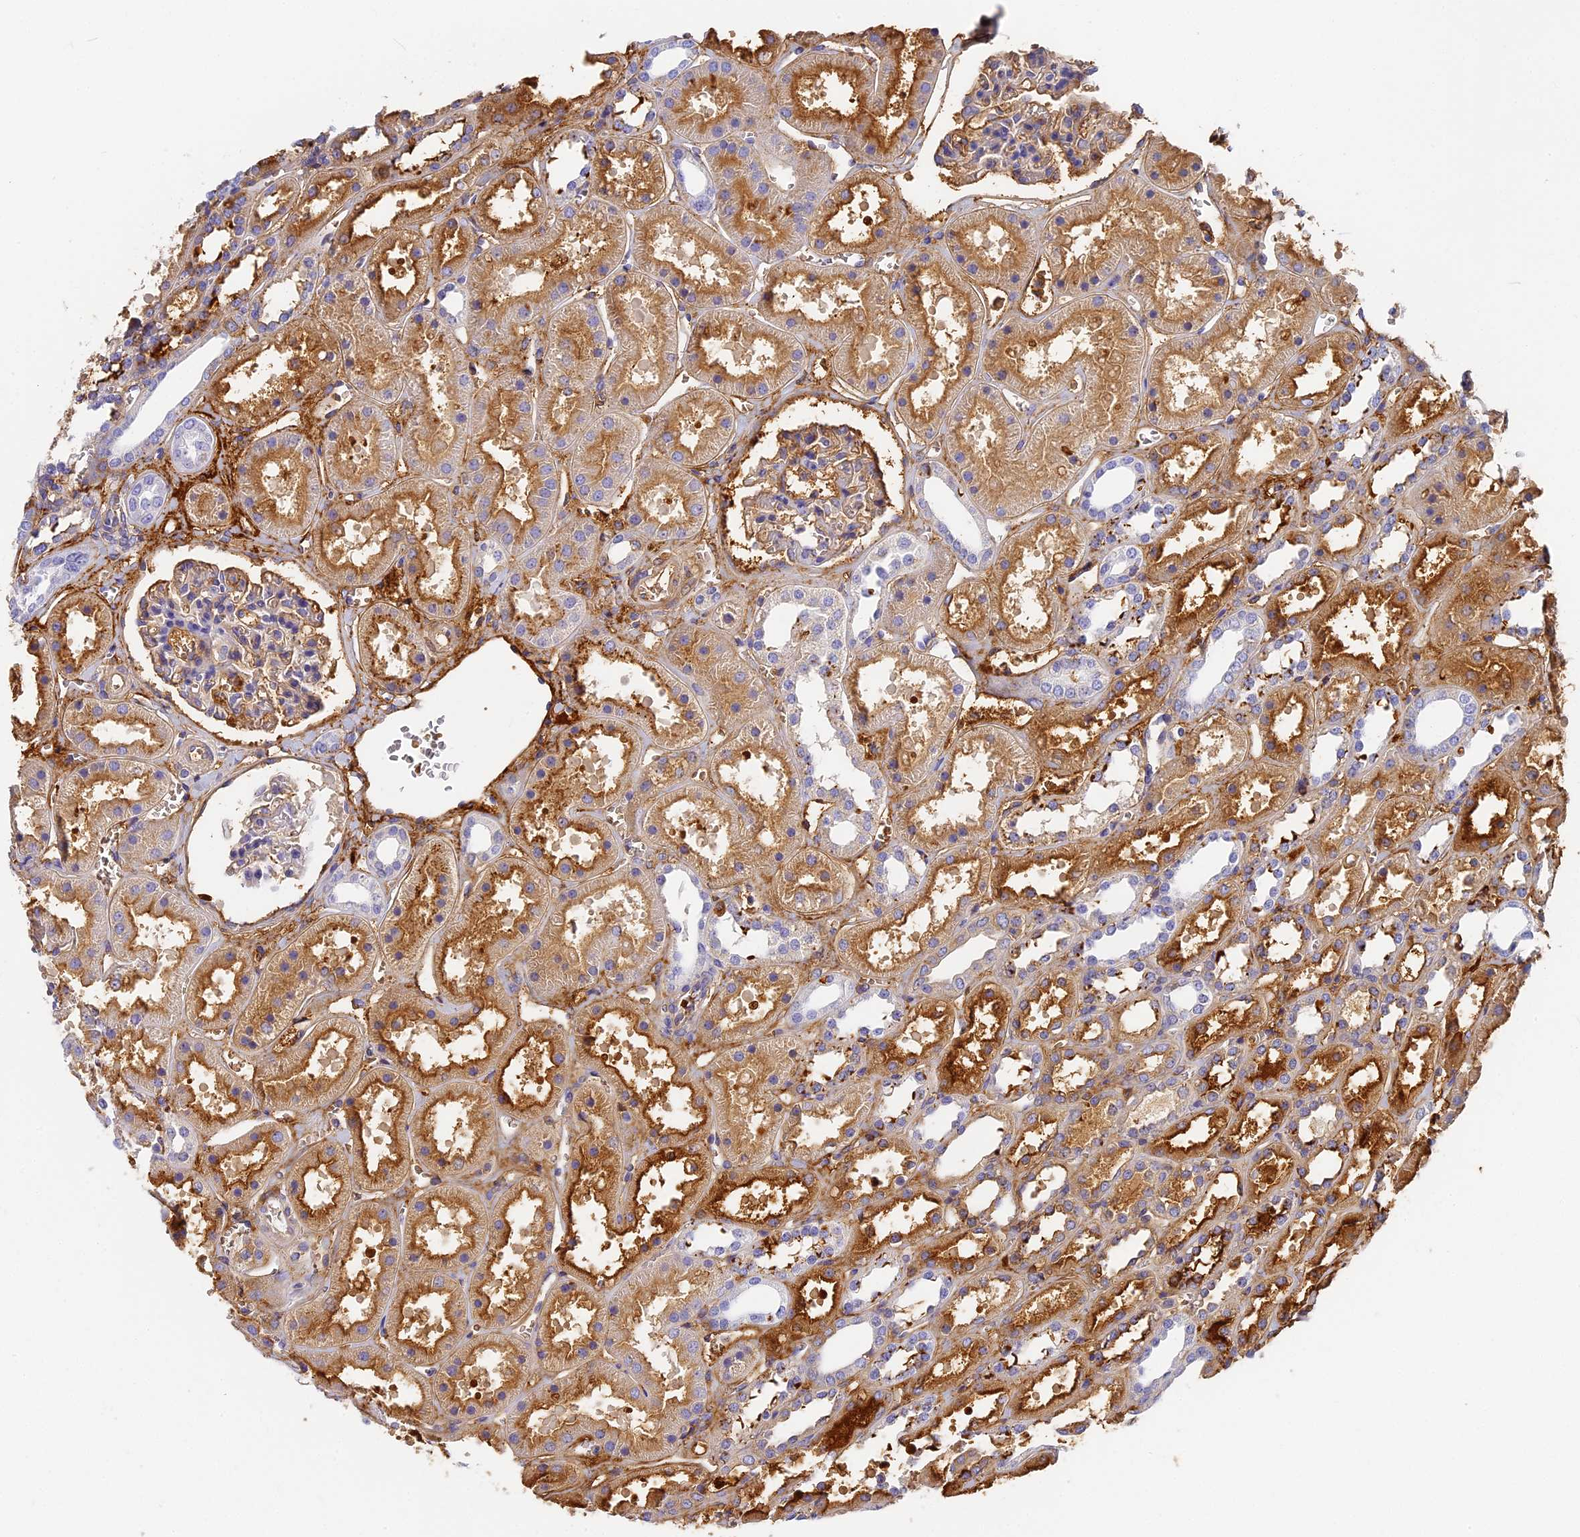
{"staining": {"intensity": "moderate", "quantity": "<25%", "location": "cytoplasmic/membranous"}, "tissue": "kidney", "cell_type": "Cells in glomeruli", "image_type": "normal", "snomed": [{"axis": "morphology", "description": "Normal tissue, NOS"}, {"axis": "topography", "description": "Kidney"}], "caption": "Immunohistochemical staining of benign kidney displays <25% levels of moderate cytoplasmic/membranous protein positivity in approximately <25% of cells in glomeruli. (DAB IHC with brightfield microscopy, high magnification).", "gene": "ITIH1", "patient": {"sex": "female", "age": 41}}